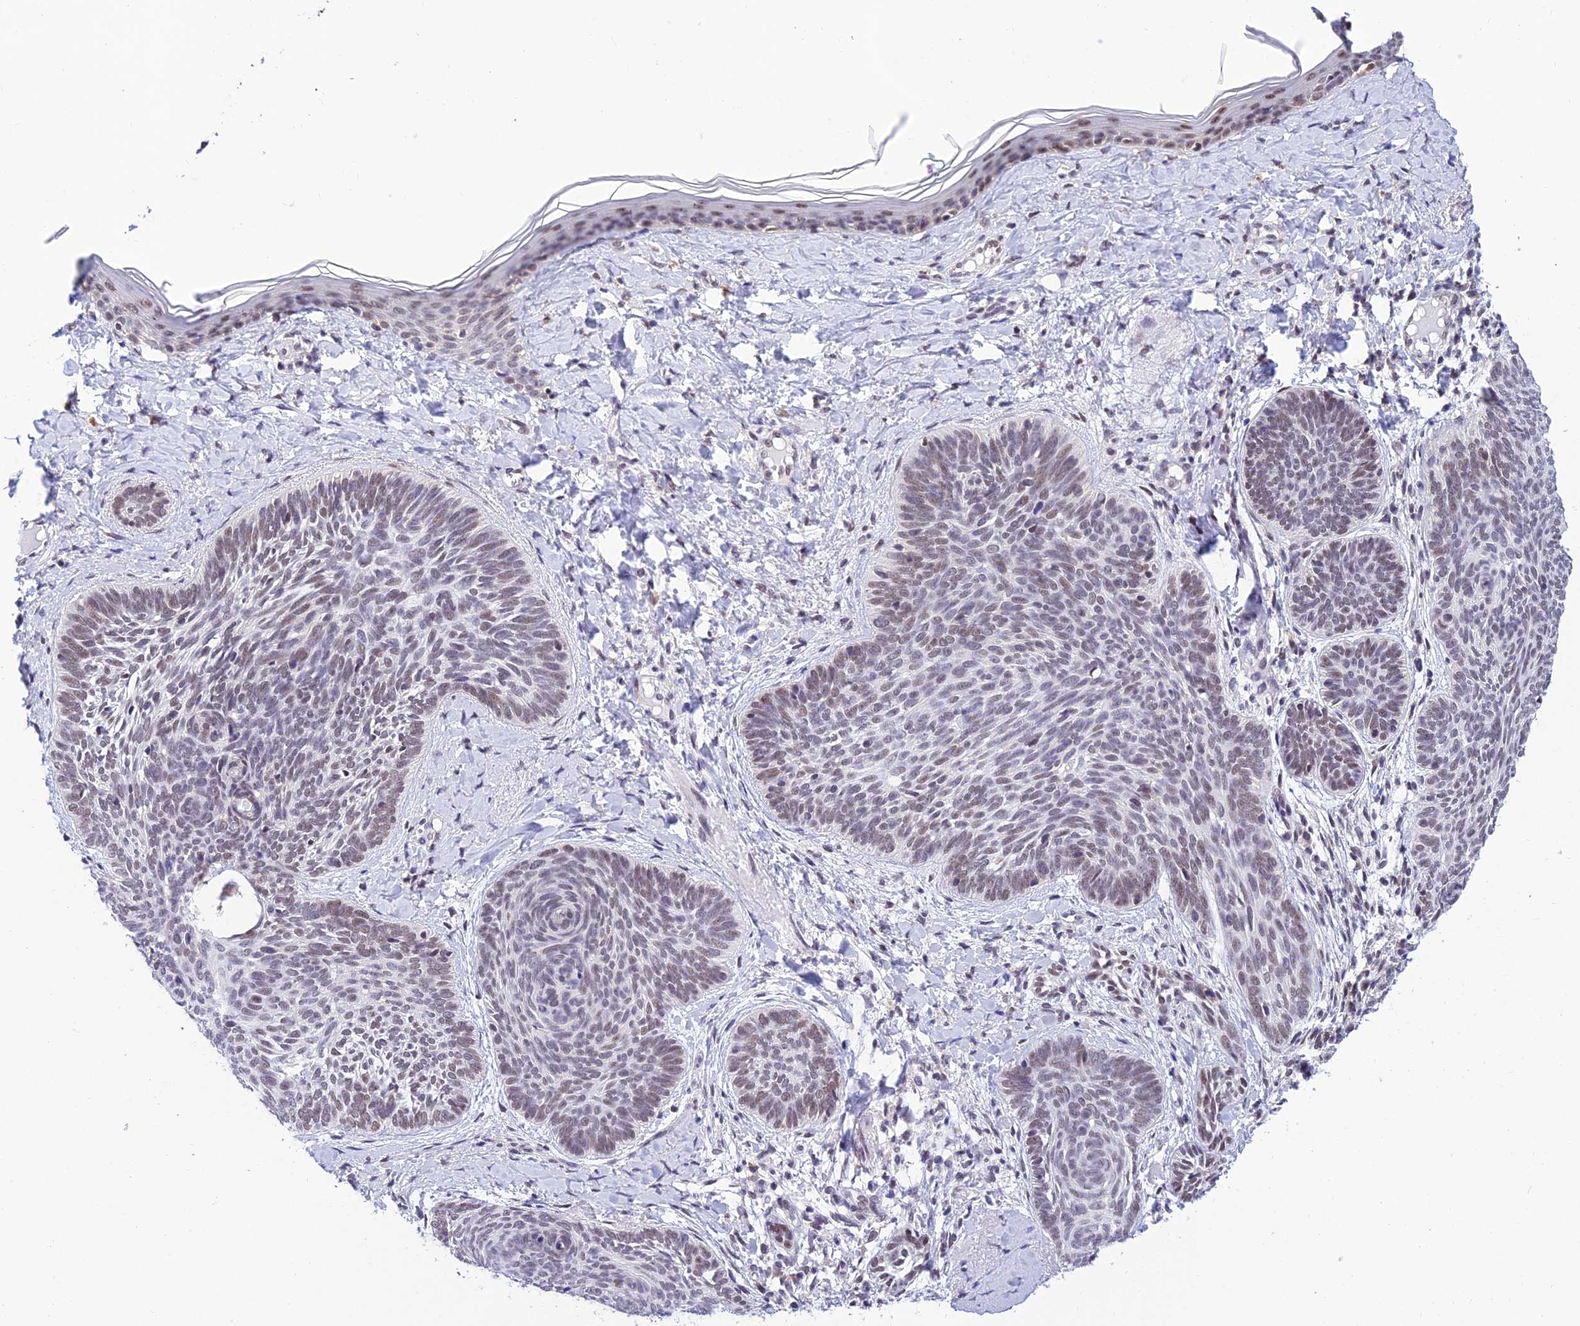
{"staining": {"intensity": "weak", "quantity": "25%-75%", "location": "nuclear"}, "tissue": "skin cancer", "cell_type": "Tumor cells", "image_type": "cancer", "snomed": [{"axis": "morphology", "description": "Basal cell carcinoma"}, {"axis": "topography", "description": "Skin"}], "caption": "Skin cancer (basal cell carcinoma) was stained to show a protein in brown. There is low levels of weak nuclear positivity in about 25%-75% of tumor cells.", "gene": "C2orf49", "patient": {"sex": "female", "age": 81}}